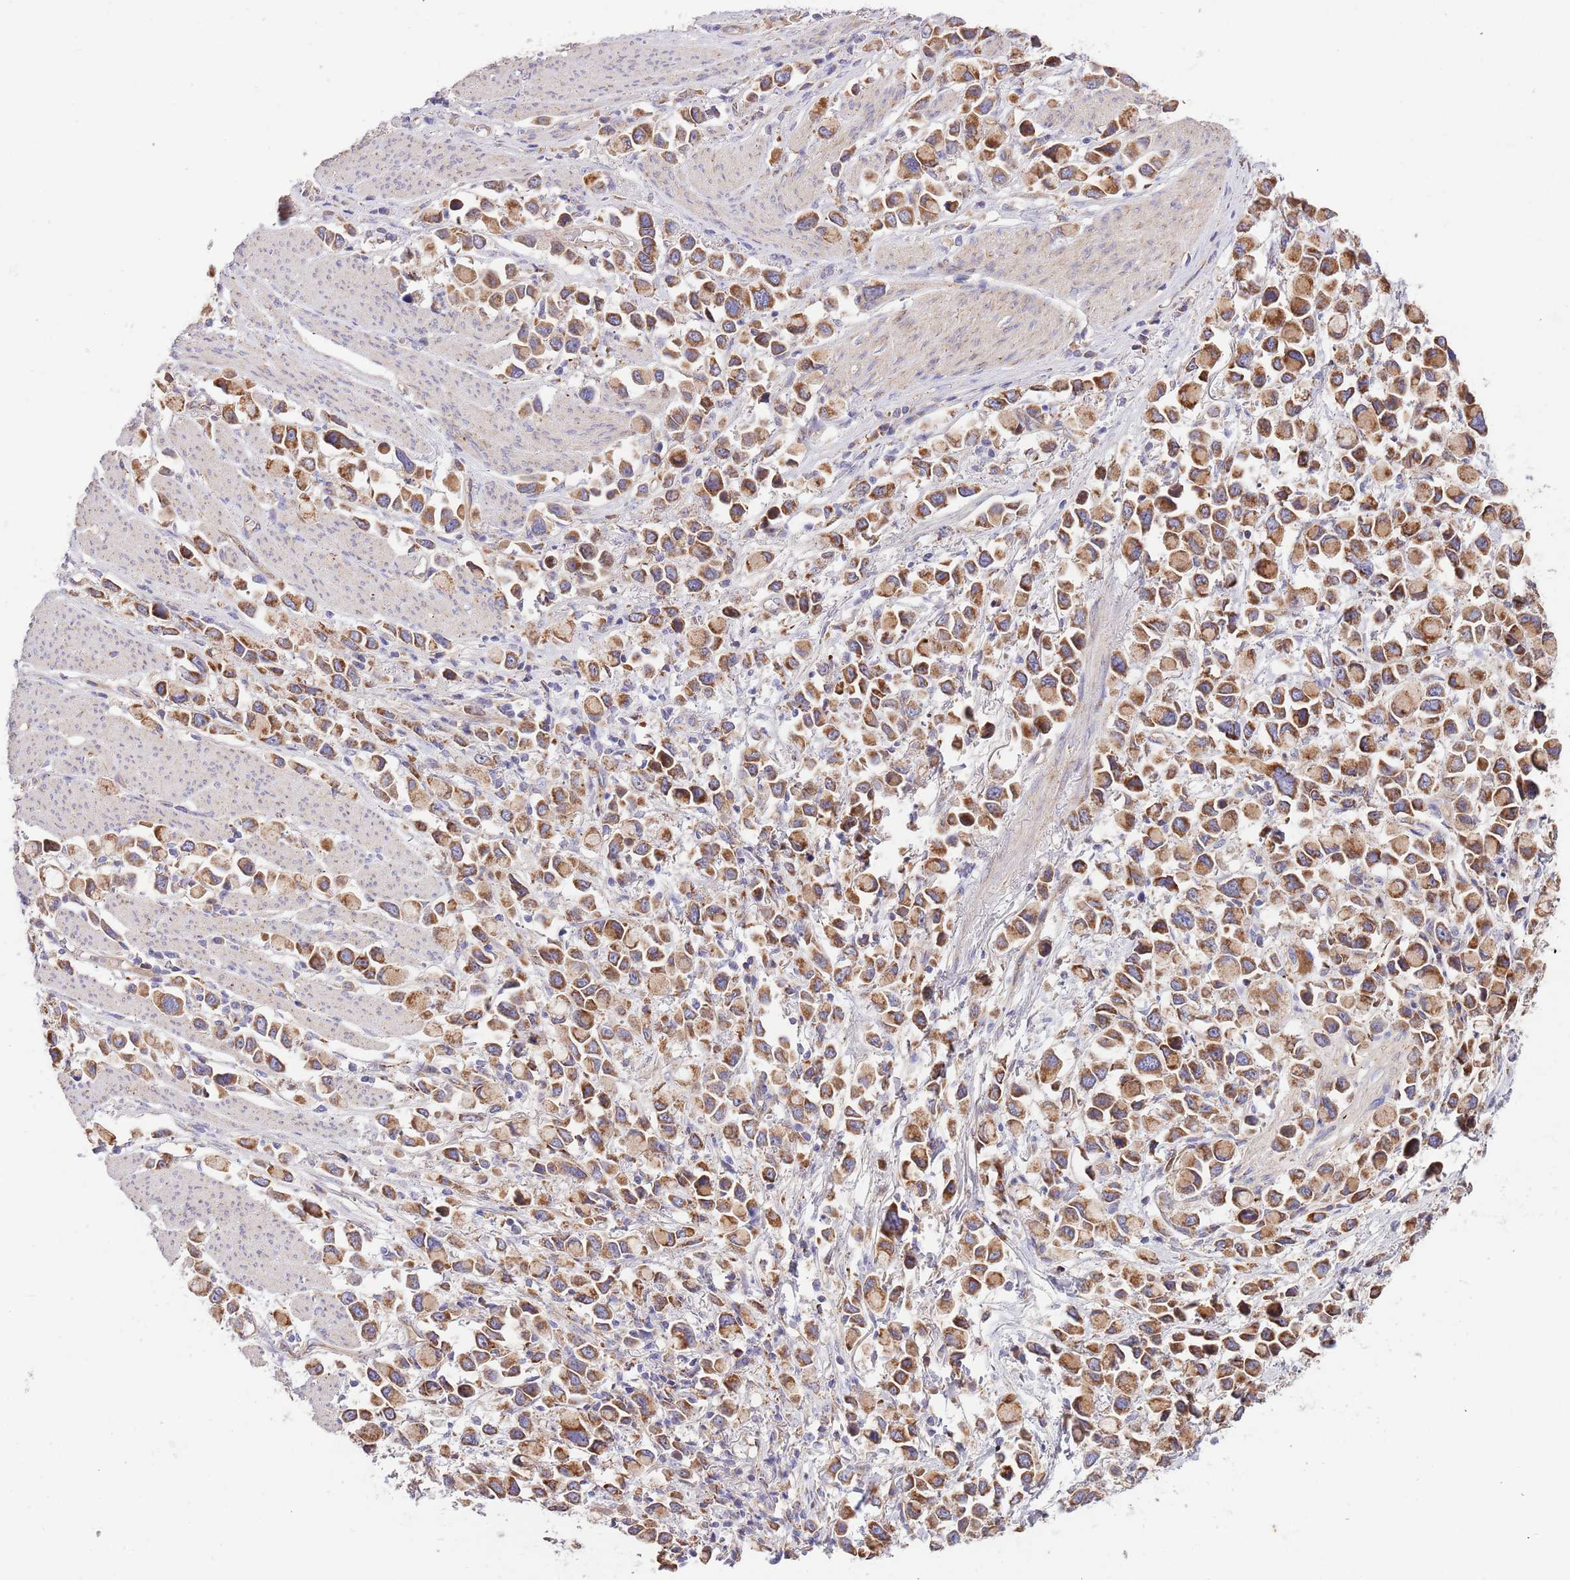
{"staining": {"intensity": "strong", "quantity": ">75%", "location": "cytoplasmic/membranous"}, "tissue": "stomach cancer", "cell_type": "Tumor cells", "image_type": "cancer", "snomed": [{"axis": "morphology", "description": "Adenocarcinoma, NOS"}, {"axis": "topography", "description": "Stomach"}], "caption": "Stomach cancer (adenocarcinoma) was stained to show a protein in brown. There is high levels of strong cytoplasmic/membranous positivity in about >75% of tumor cells.", "gene": "DOCK6", "patient": {"sex": "female", "age": 81}}